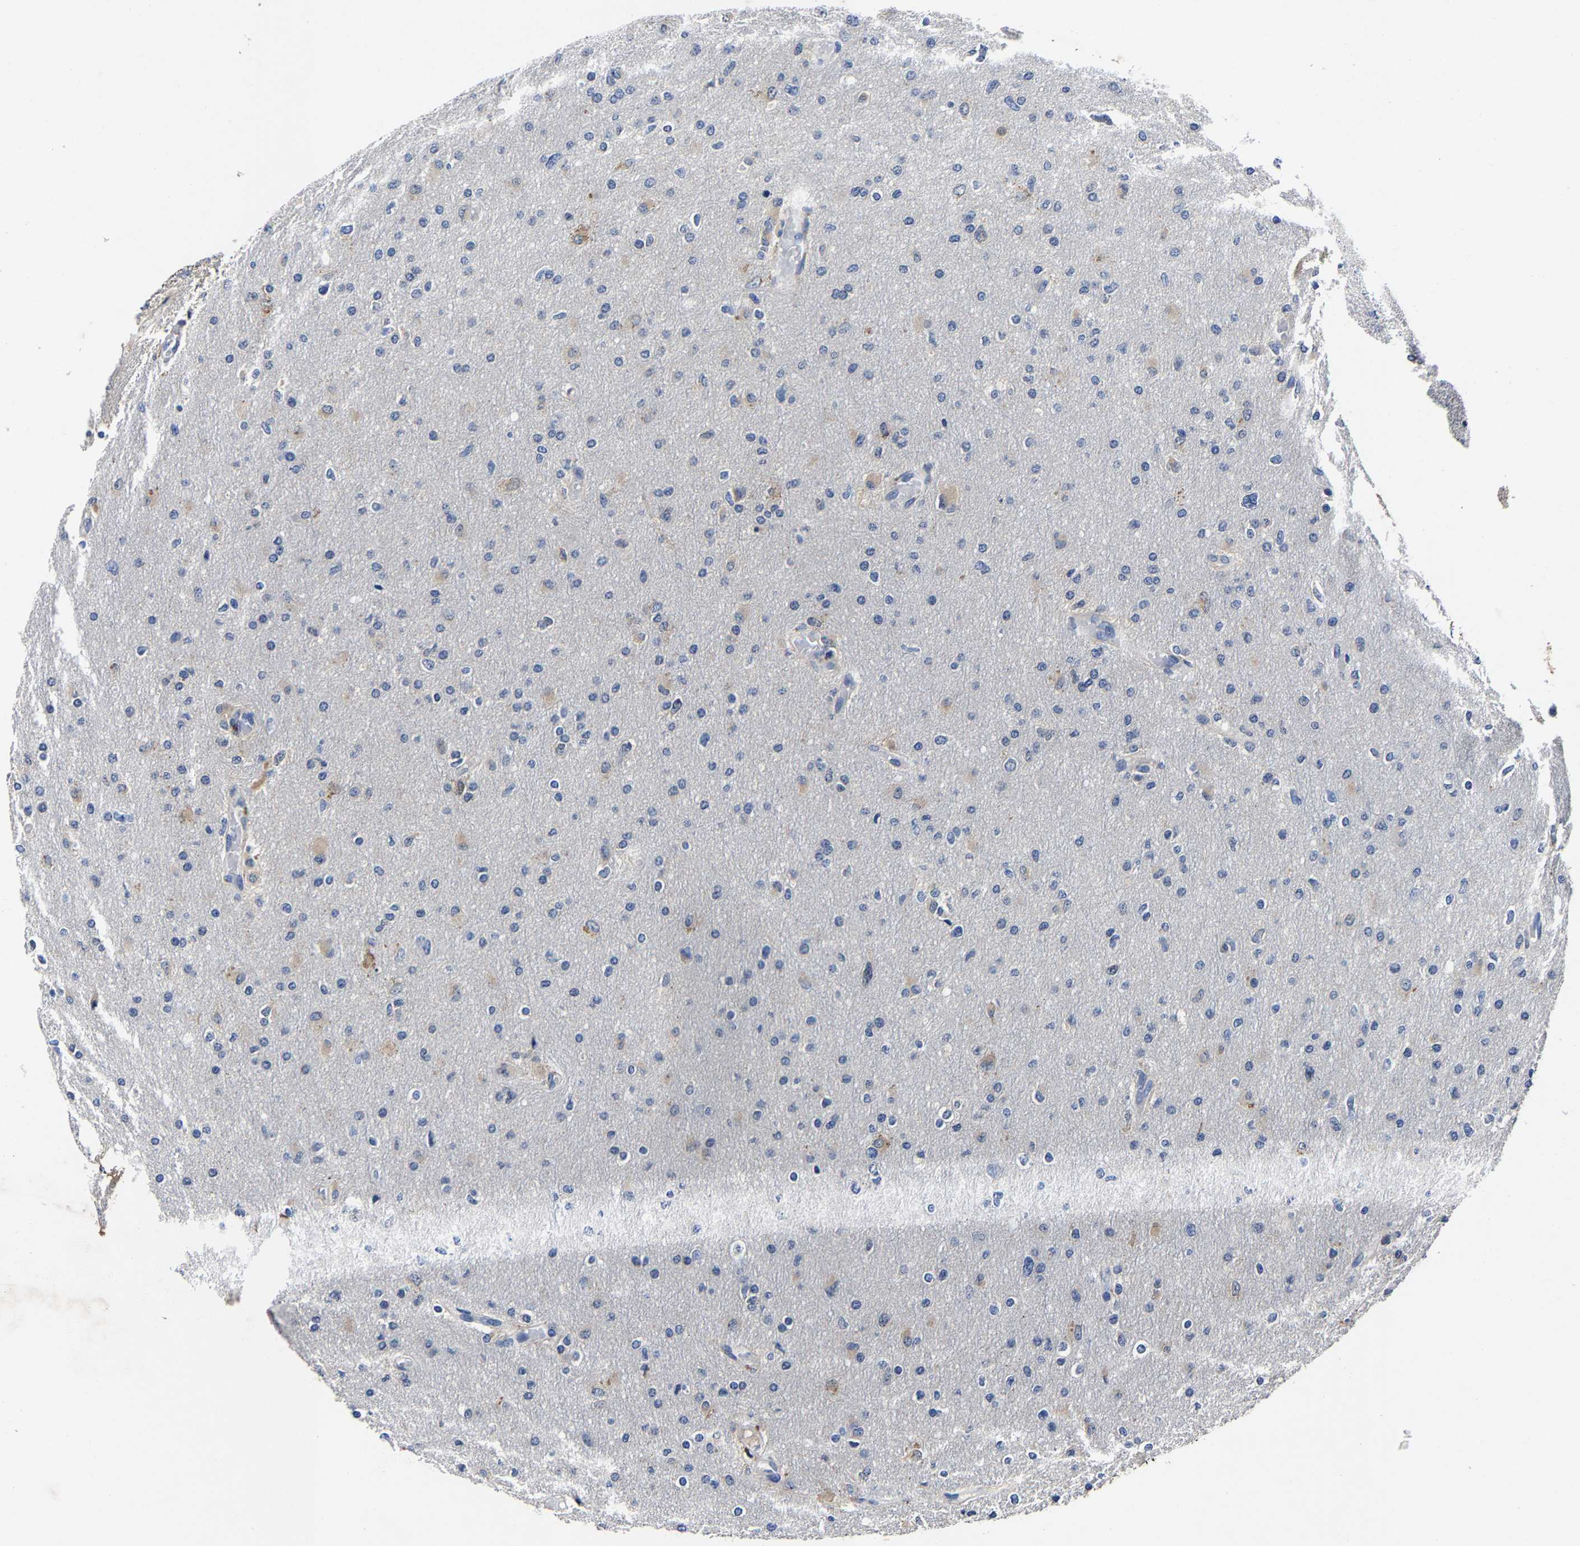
{"staining": {"intensity": "negative", "quantity": "none", "location": "none"}, "tissue": "glioma", "cell_type": "Tumor cells", "image_type": "cancer", "snomed": [{"axis": "morphology", "description": "Glioma, malignant, High grade"}, {"axis": "topography", "description": "Cerebral cortex"}], "caption": "Tumor cells are negative for protein expression in human glioma. The staining was performed using DAB to visualize the protein expression in brown, while the nuclei were stained in blue with hematoxylin (Magnification: 20x).", "gene": "PSPH", "patient": {"sex": "female", "age": 36}}